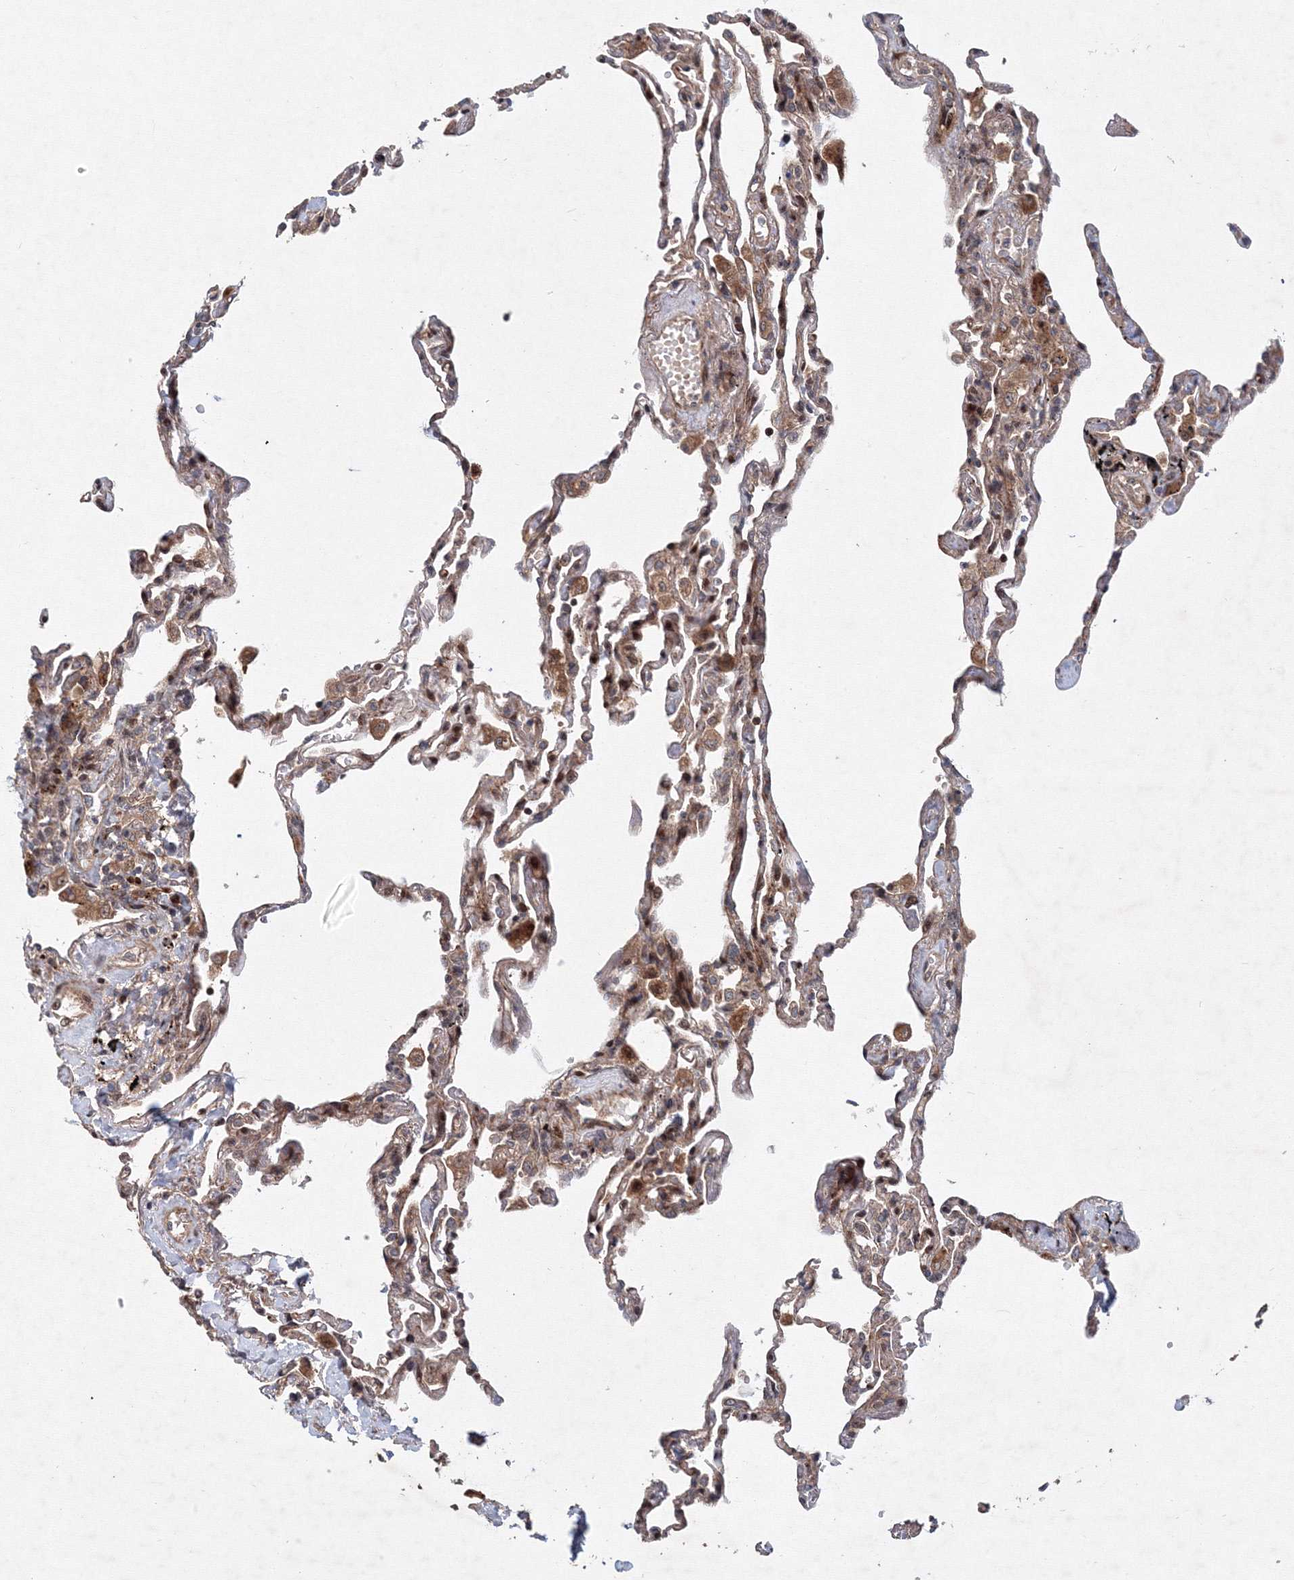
{"staining": {"intensity": "weak", "quantity": ">75%", "location": "cytoplasmic/membranous,nuclear"}, "tissue": "lung", "cell_type": "Alveolar cells", "image_type": "normal", "snomed": [{"axis": "morphology", "description": "Normal tissue, NOS"}, {"axis": "topography", "description": "Lung"}], "caption": "The histopathology image exhibits immunohistochemical staining of benign lung. There is weak cytoplasmic/membranous,nuclear positivity is present in approximately >75% of alveolar cells.", "gene": "ANKAR", "patient": {"sex": "male", "age": 59}}